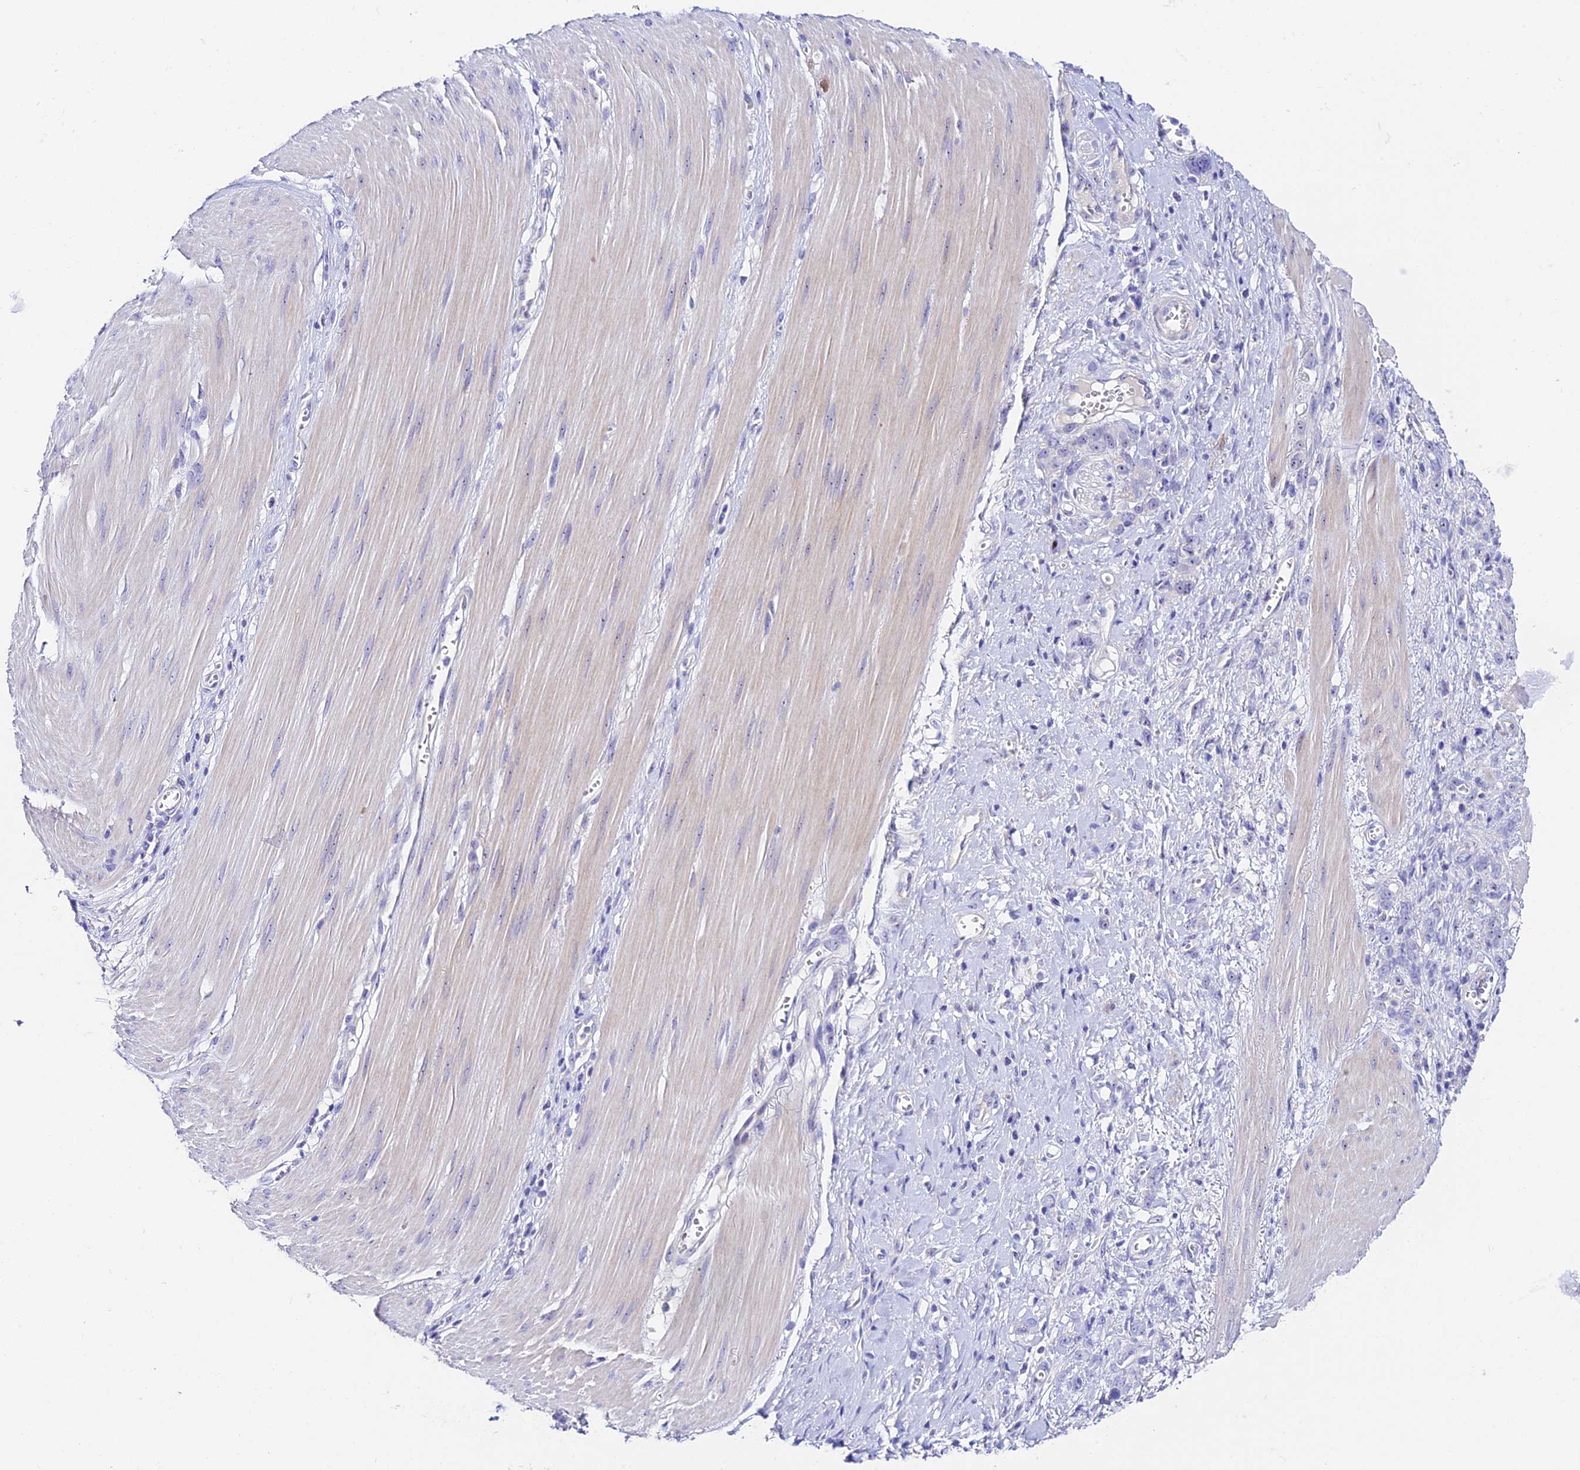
{"staining": {"intensity": "negative", "quantity": "none", "location": "none"}, "tissue": "stomach cancer", "cell_type": "Tumor cells", "image_type": "cancer", "snomed": [{"axis": "morphology", "description": "Adenocarcinoma, NOS"}, {"axis": "topography", "description": "Stomach"}], "caption": "Human stomach cancer (adenocarcinoma) stained for a protein using IHC demonstrates no positivity in tumor cells.", "gene": "DUSP29", "patient": {"sex": "female", "age": 76}}